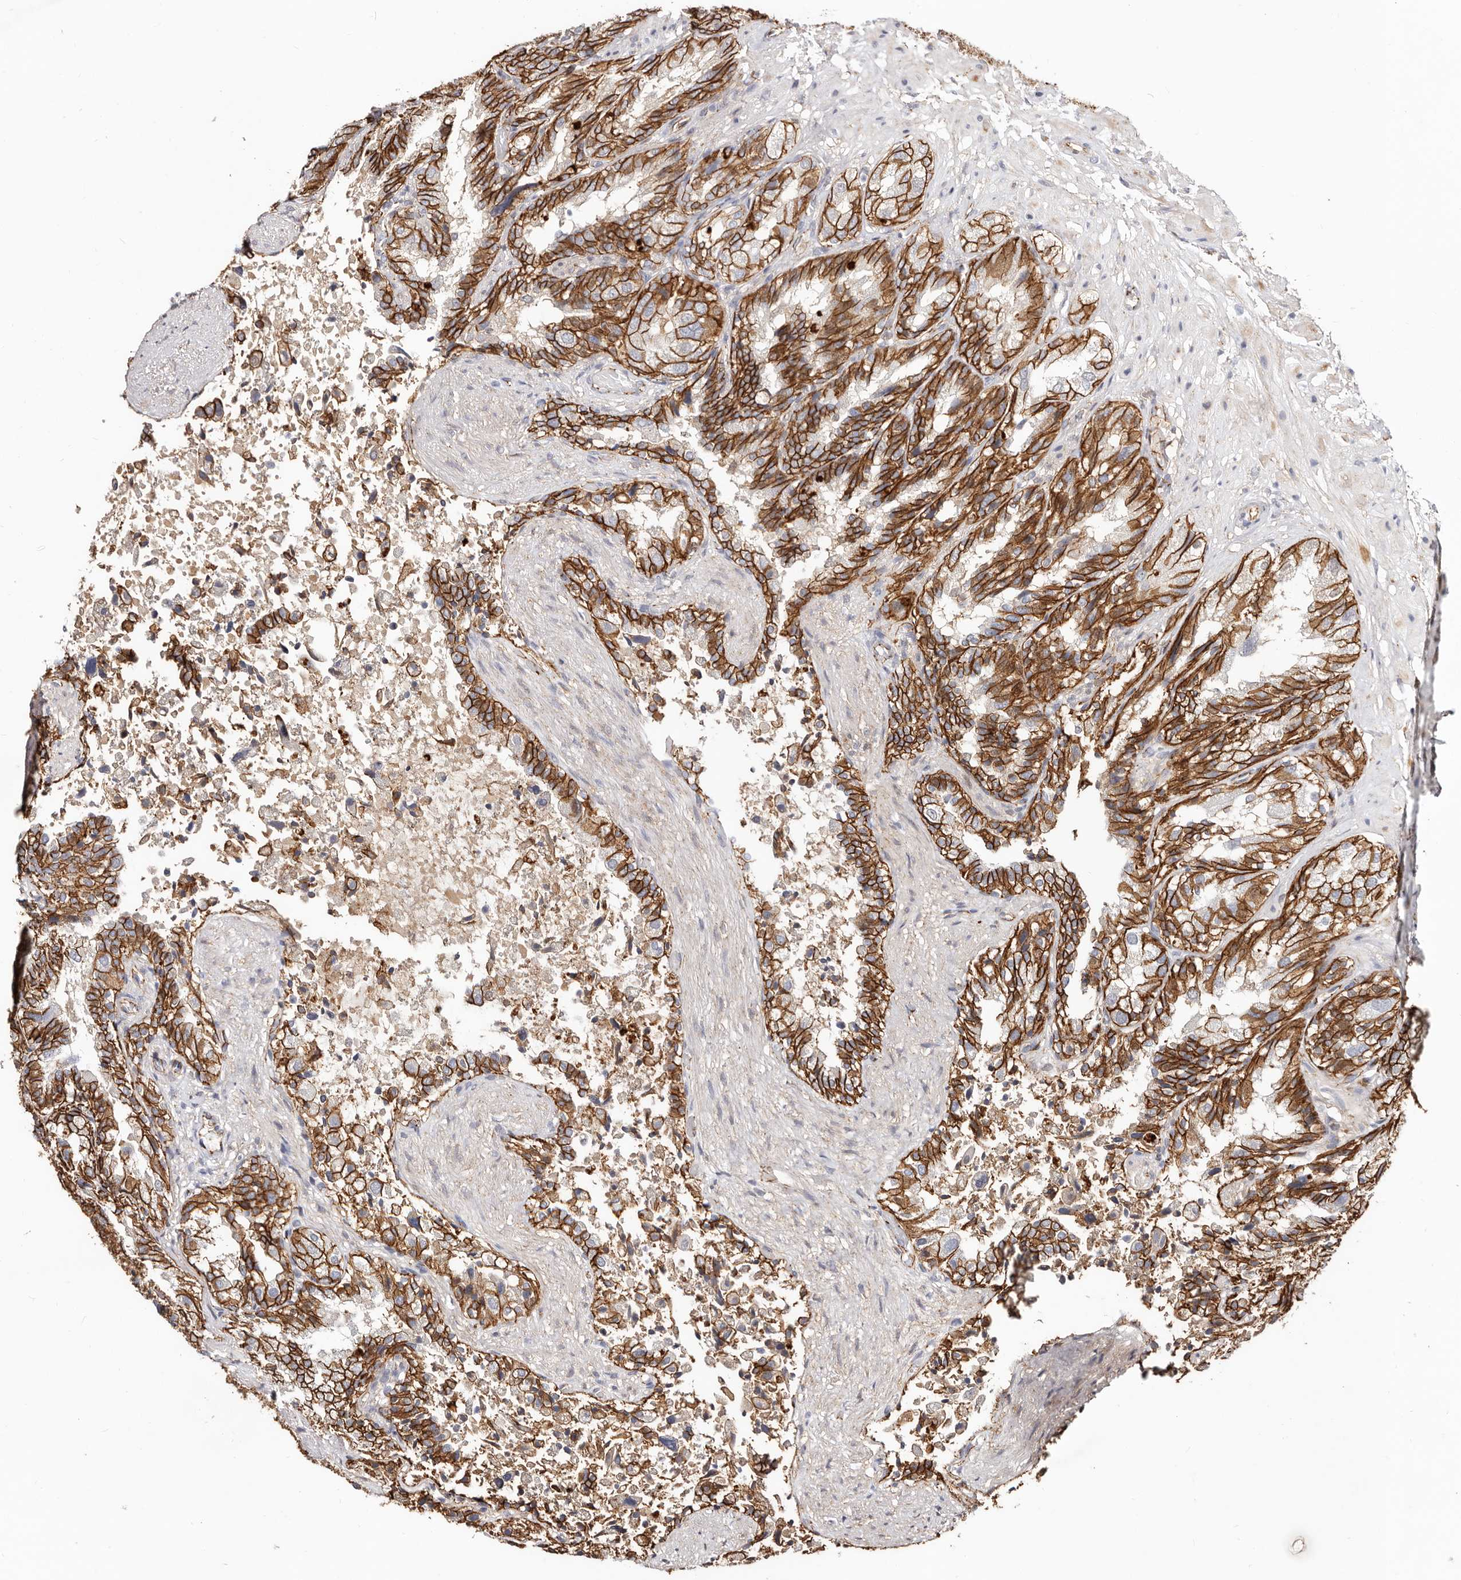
{"staining": {"intensity": "strong", "quantity": ">75%", "location": "cytoplasmic/membranous"}, "tissue": "seminal vesicle", "cell_type": "Glandular cells", "image_type": "normal", "snomed": [{"axis": "morphology", "description": "Normal tissue, NOS"}, {"axis": "topography", "description": "Seminal veicle"}, {"axis": "topography", "description": "Peripheral nerve tissue"}], "caption": "DAB immunohistochemical staining of unremarkable seminal vesicle exhibits strong cytoplasmic/membranous protein positivity in about >75% of glandular cells. The staining was performed using DAB (3,3'-diaminobenzidine) to visualize the protein expression in brown, while the nuclei were stained in blue with hematoxylin (Magnification: 20x).", "gene": "CTNNB1", "patient": {"sex": "male", "age": 63}}